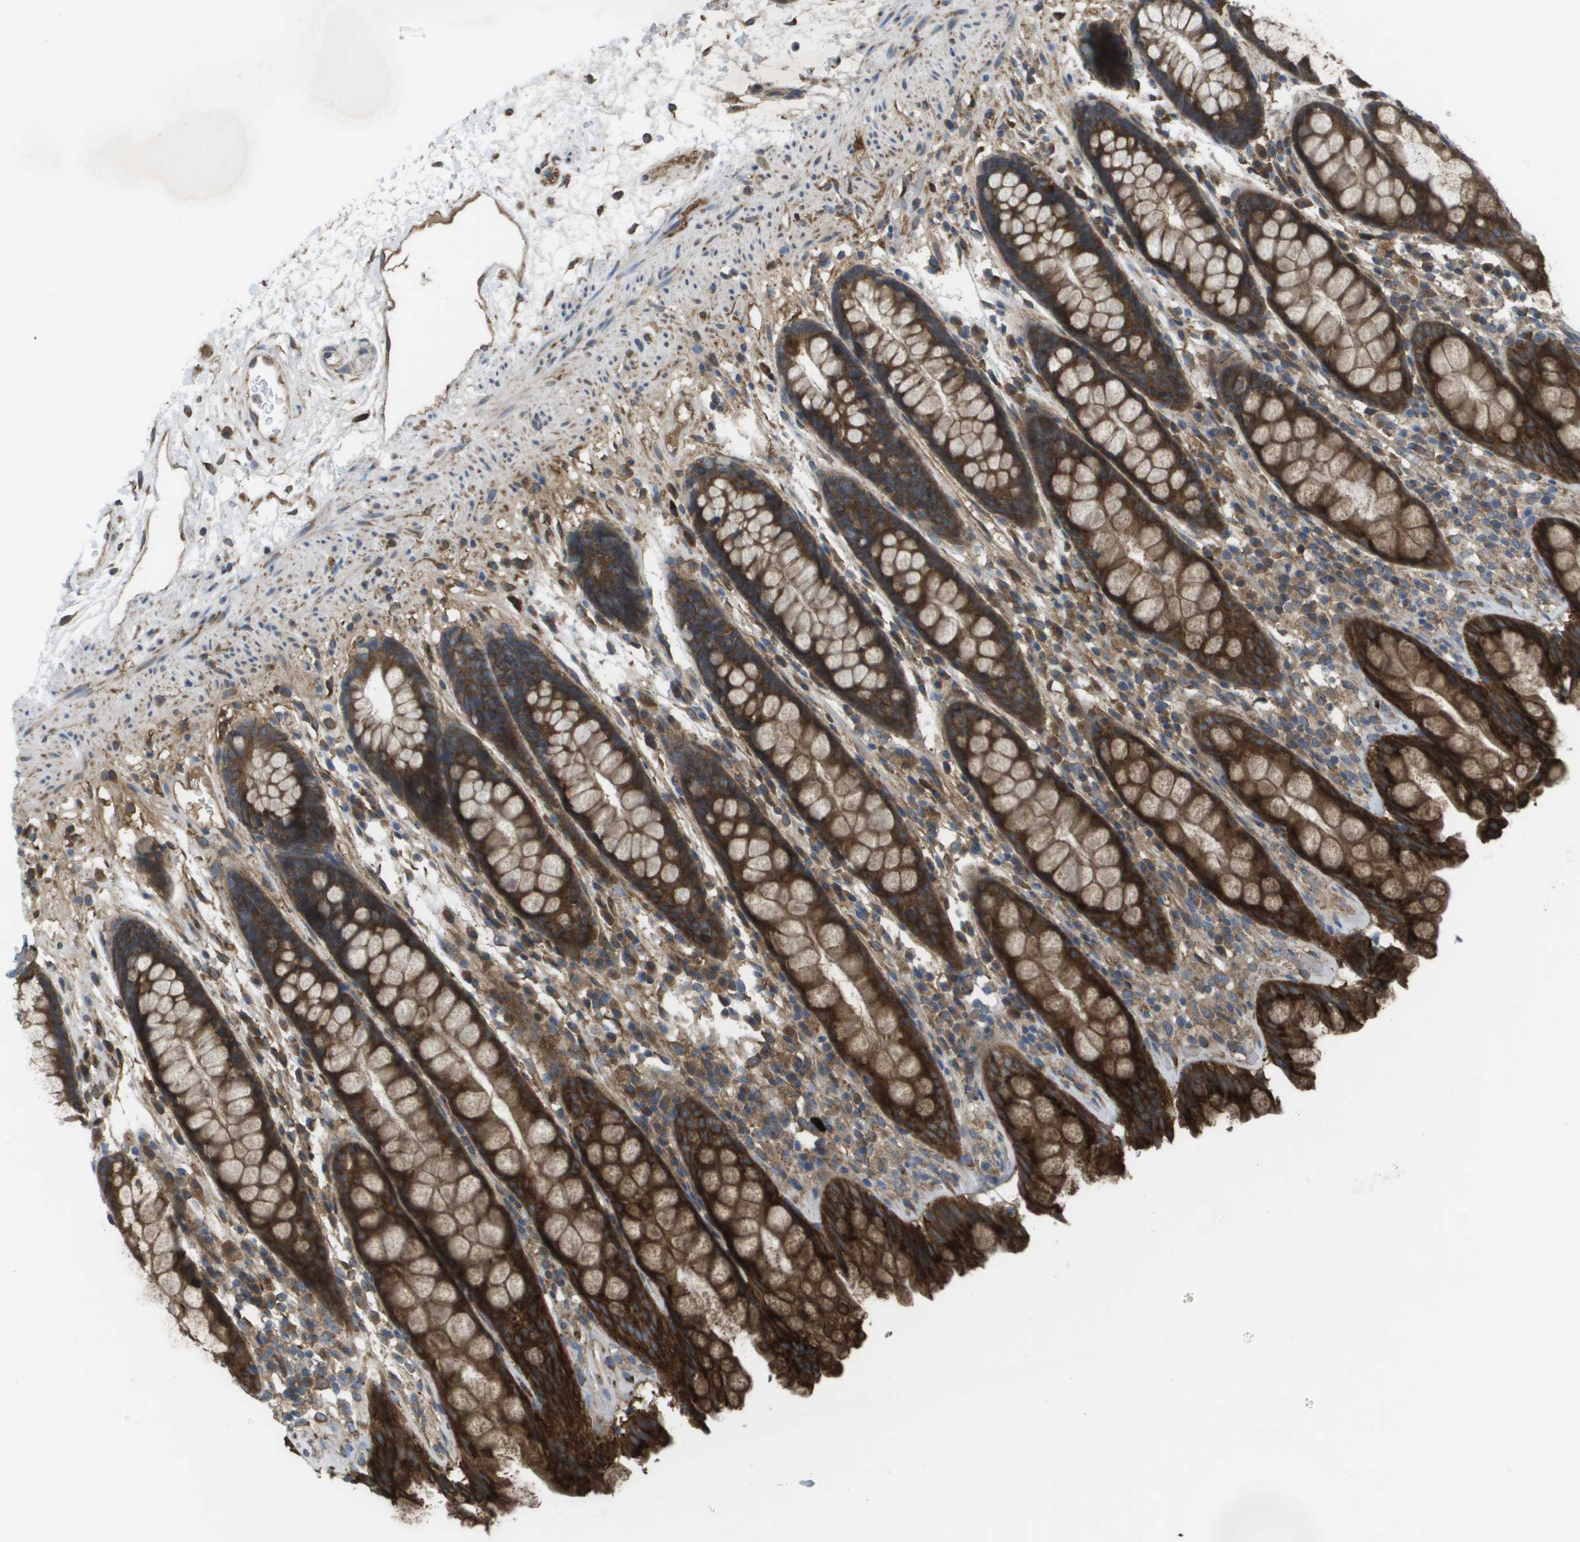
{"staining": {"intensity": "strong", "quantity": ">75%", "location": "cytoplasmic/membranous"}, "tissue": "rectum", "cell_type": "Glandular cells", "image_type": "normal", "snomed": [{"axis": "morphology", "description": "Normal tissue, NOS"}, {"axis": "topography", "description": "Rectum"}], "caption": "Rectum stained with DAB immunohistochemistry (IHC) demonstrates high levels of strong cytoplasmic/membranous positivity in about >75% of glandular cells.", "gene": "CLCN2", "patient": {"sex": "male", "age": 64}}